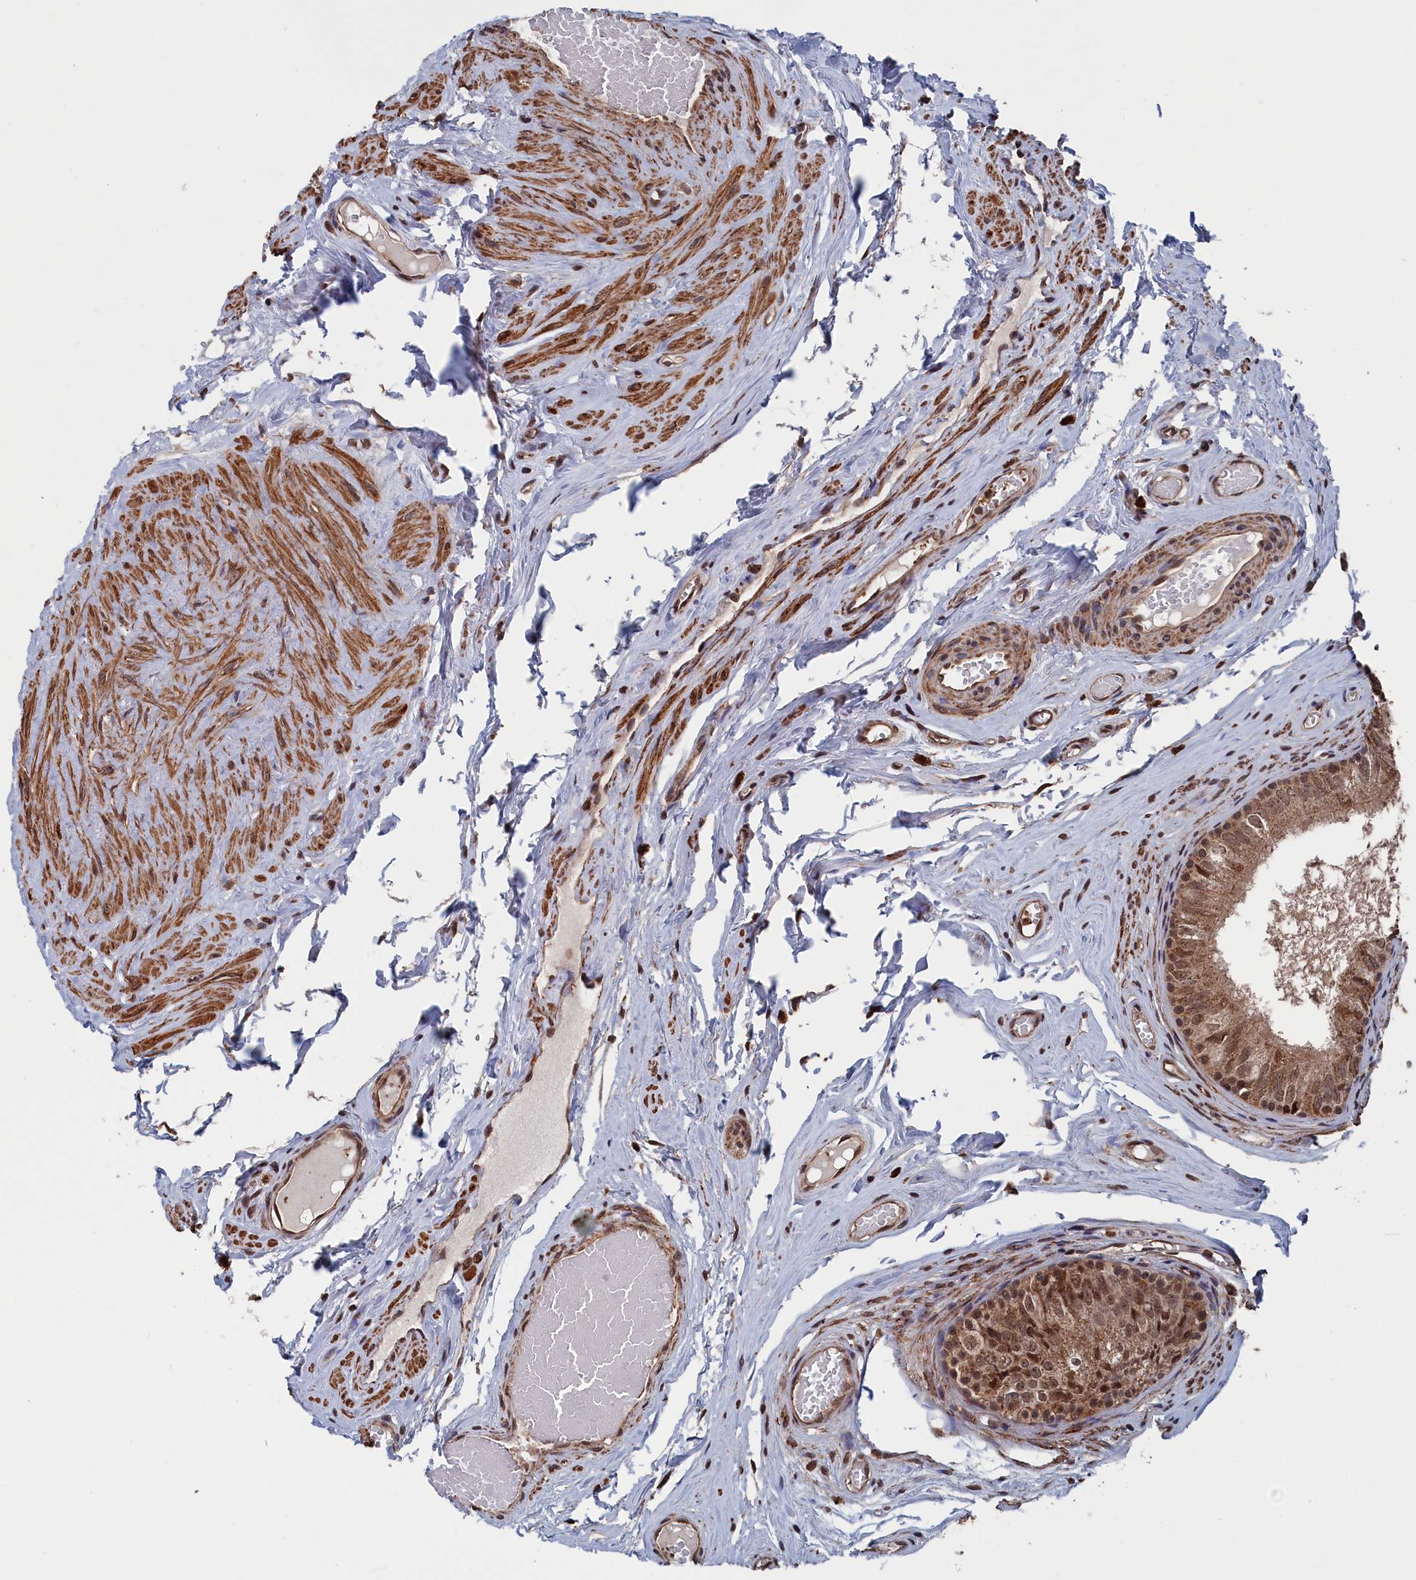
{"staining": {"intensity": "moderate", "quantity": ">75%", "location": "cytoplasmic/membranous,nuclear"}, "tissue": "epididymis", "cell_type": "Glandular cells", "image_type": "normal", "snomed": [{"axis": "morphology", "description": "Normal tissue, NOS"}, {"axis": "topography", "description": "Epididymis"}], "caption": "Unremarkable epididymis was stained to show a protein in brown. There is medium levels of moderate cytoplasmic/membranous,nuclear expression in approximately >75% of glandular cells. (DAB IHC, brown staining for protein, blue staining for nuclei).", "gene": "PDE12", "patient": {"sex": "male", "age": 79}}